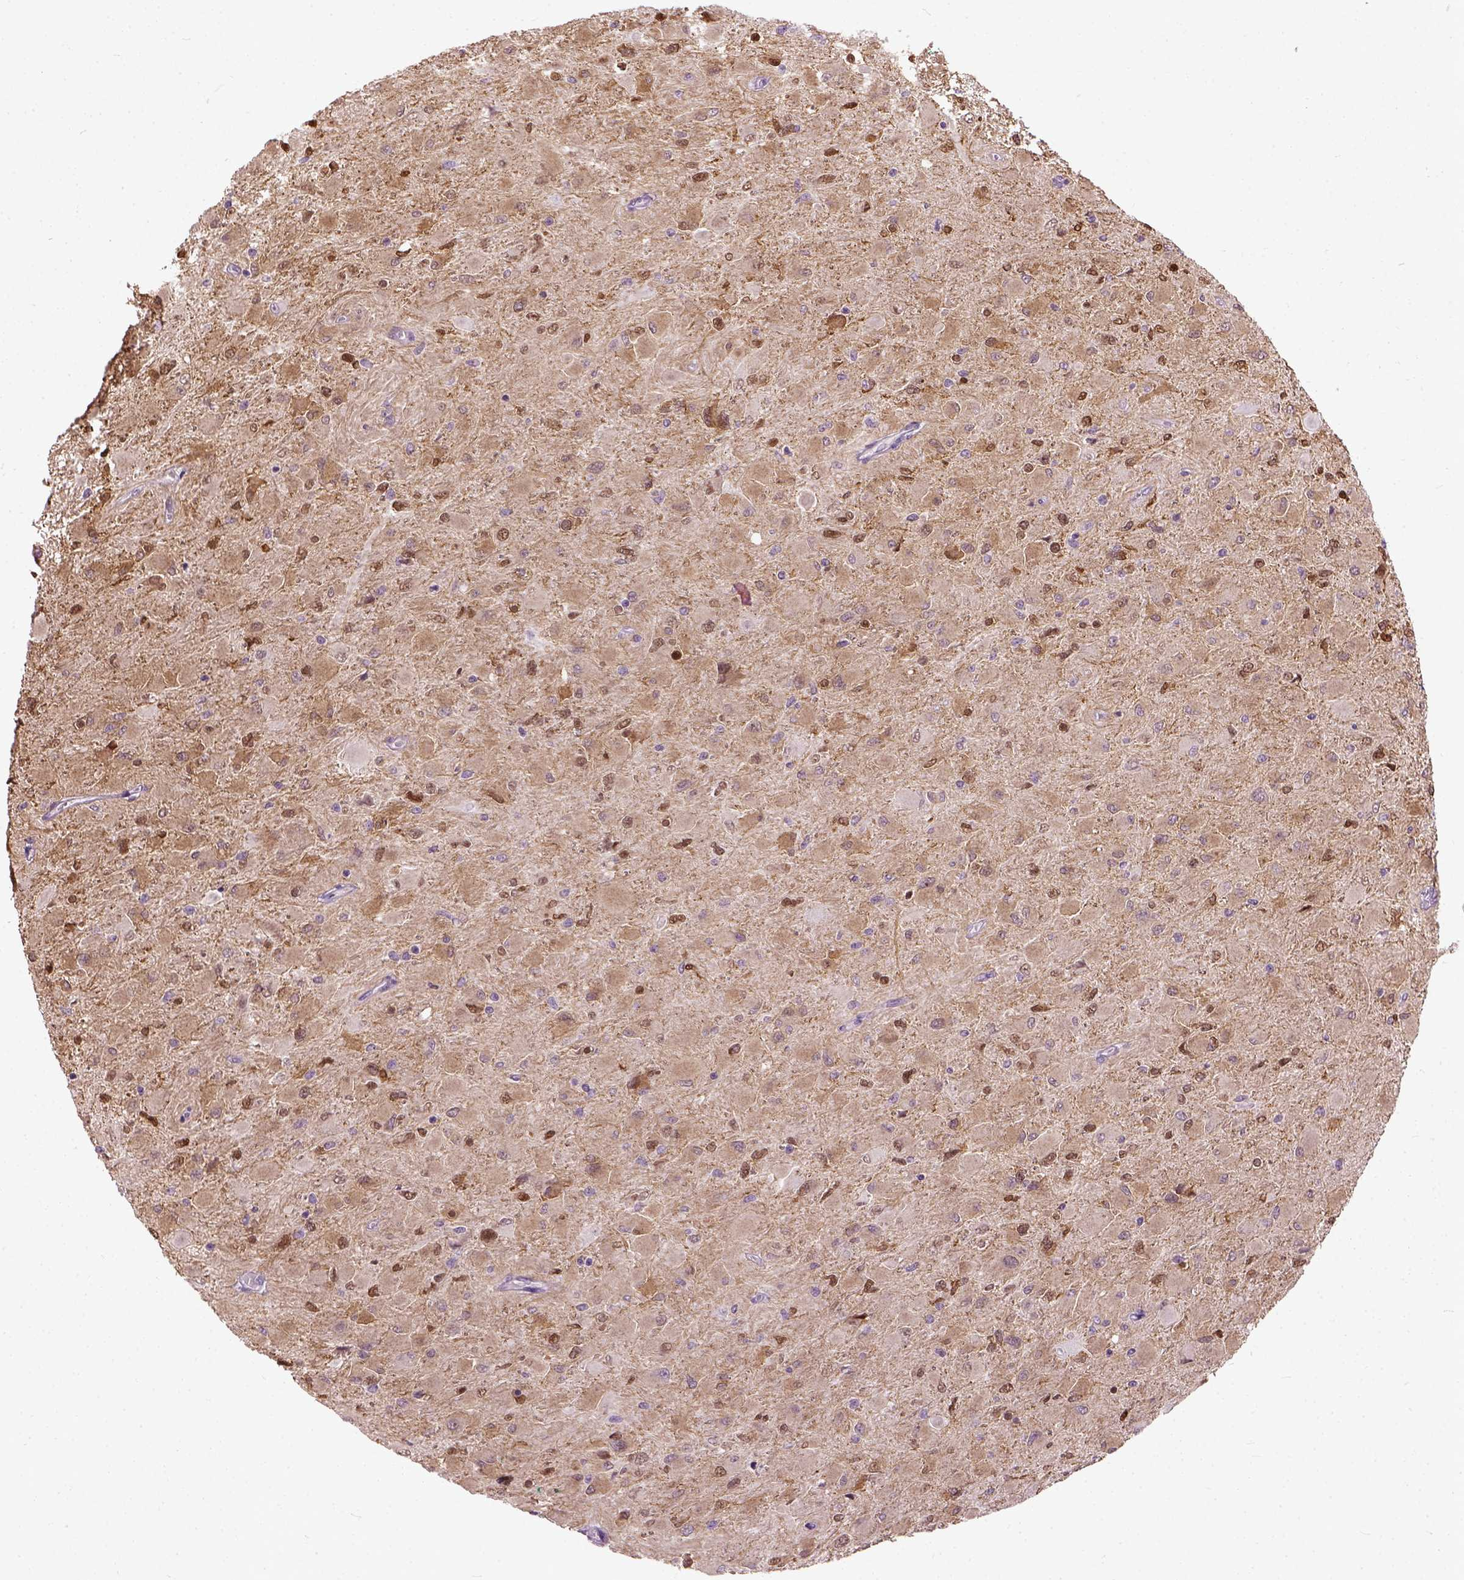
{"staining": {"intensity": "weak", "quantity": "25%-75%", "location": "cytoplasmic/membranous"}, "tissue": "glioma", "cell_type": "Tumor cells", "image_type": "cancer", "snomed": [{"axis": "morphology", "description": "Glioma, malignant, High grade"}, {"axis": "topography", "description": "Cerebral cortex"}], "caption": "Immunohistochemistry micrograph of human glioma stained for a protein (brown), which exhibits low levels of weak cytoplasmic/membranous staining in approximately 25%-75% of tumor cells.", "gene": "MAPT", "patient": {"sex": "female", "age": 36}}